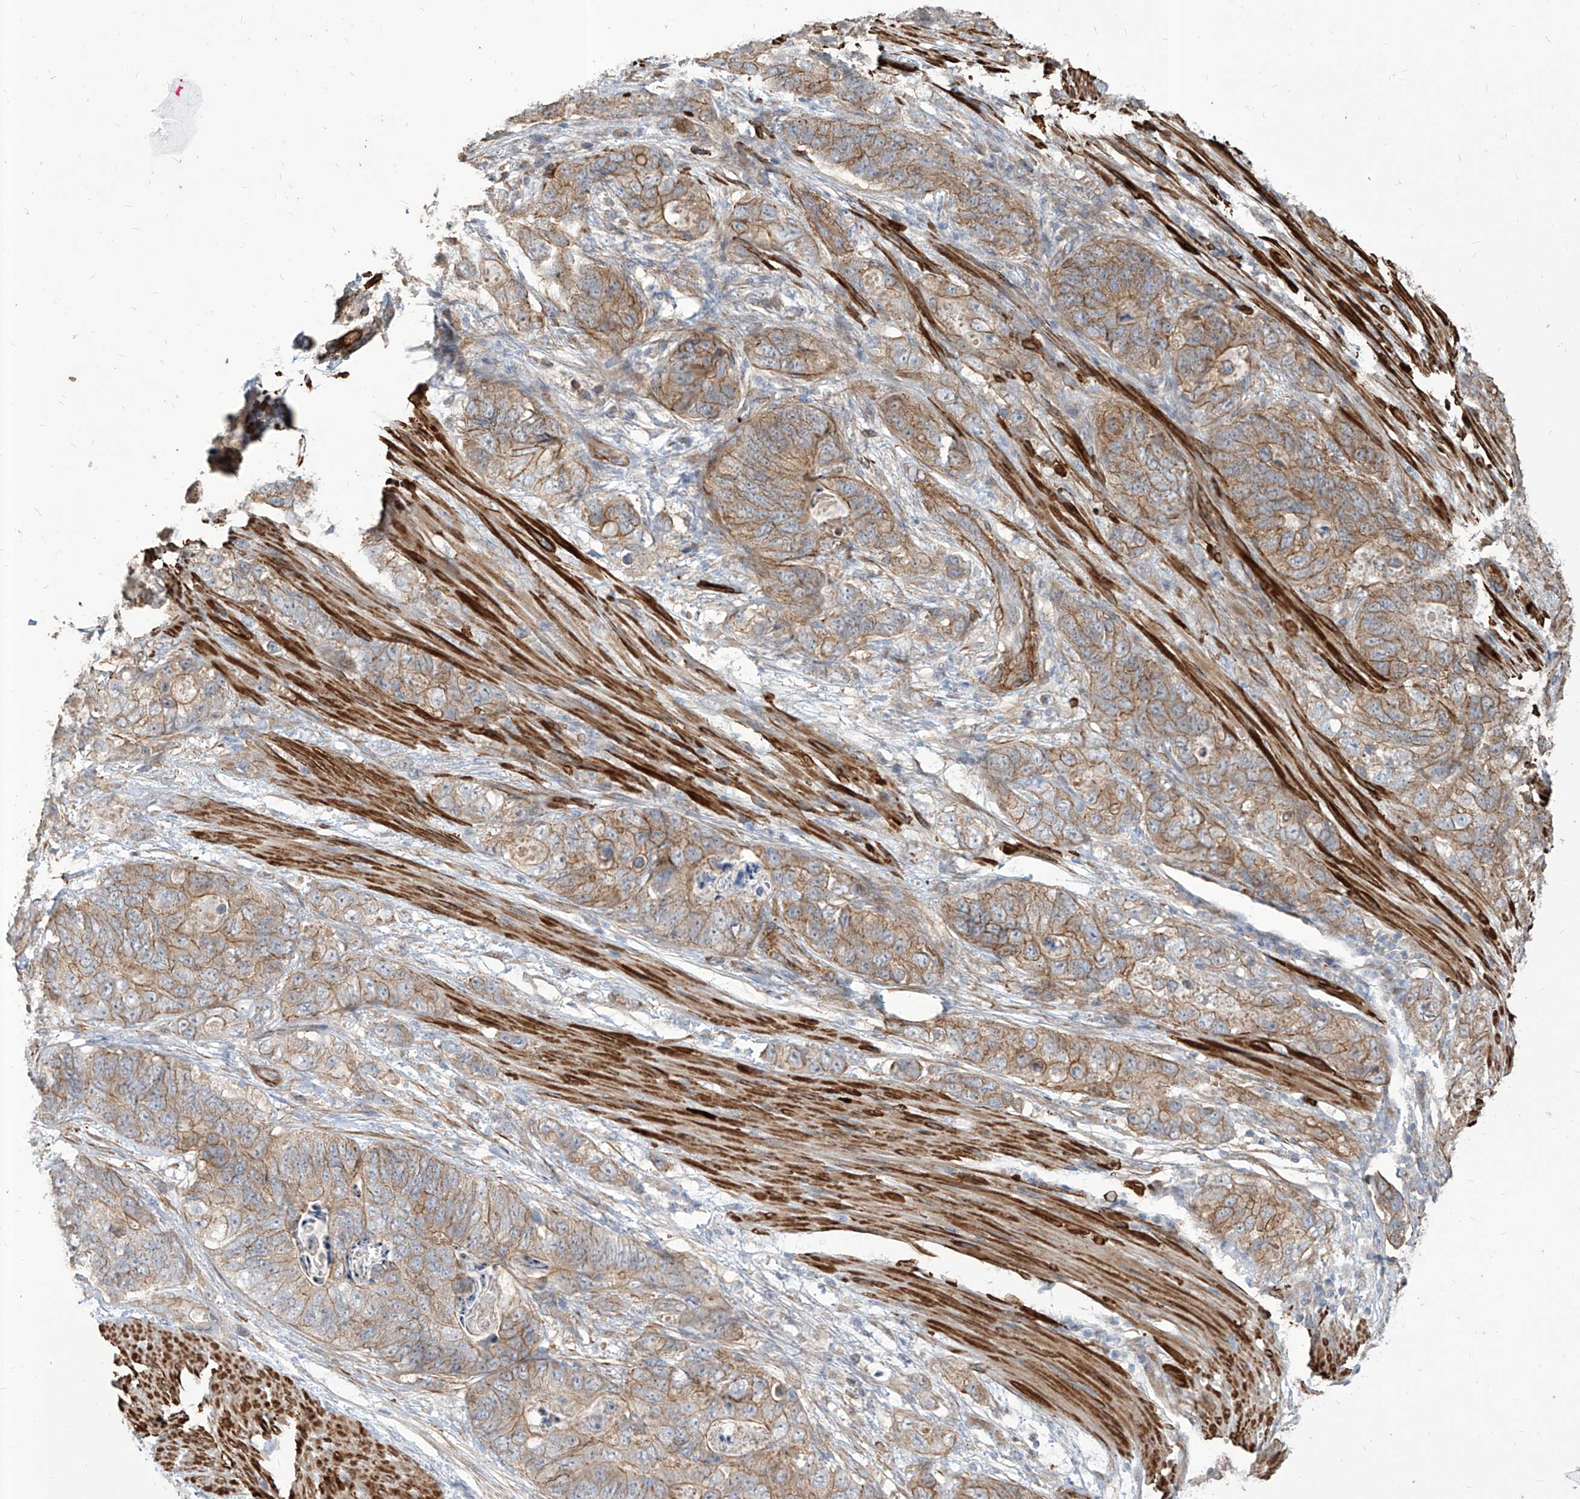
{"staining": {"intensity": "moderate", "quantity": ">75%", "location": "cytoplasmic/membranous"}, "tissue": "stomach cancer", "cell_type": "Tumor cells", "image_type": "cancer", "snomed": [{"axis": "morphology", "description": "Normal tissue, NOS"}, {"axis": "morphology", "description": "Adenocarcinoma, NOS"}, {"axis": "topography", "description": "Stomach"}], "caption": "Protein staining of stomach cancer (adenocarcinoma) tissue shows moderate cytoplasmic/membranous expression in about >75% of tumor cells.", "gene": "FAM83B", "patient": {"sex": "female", "age": 89}}